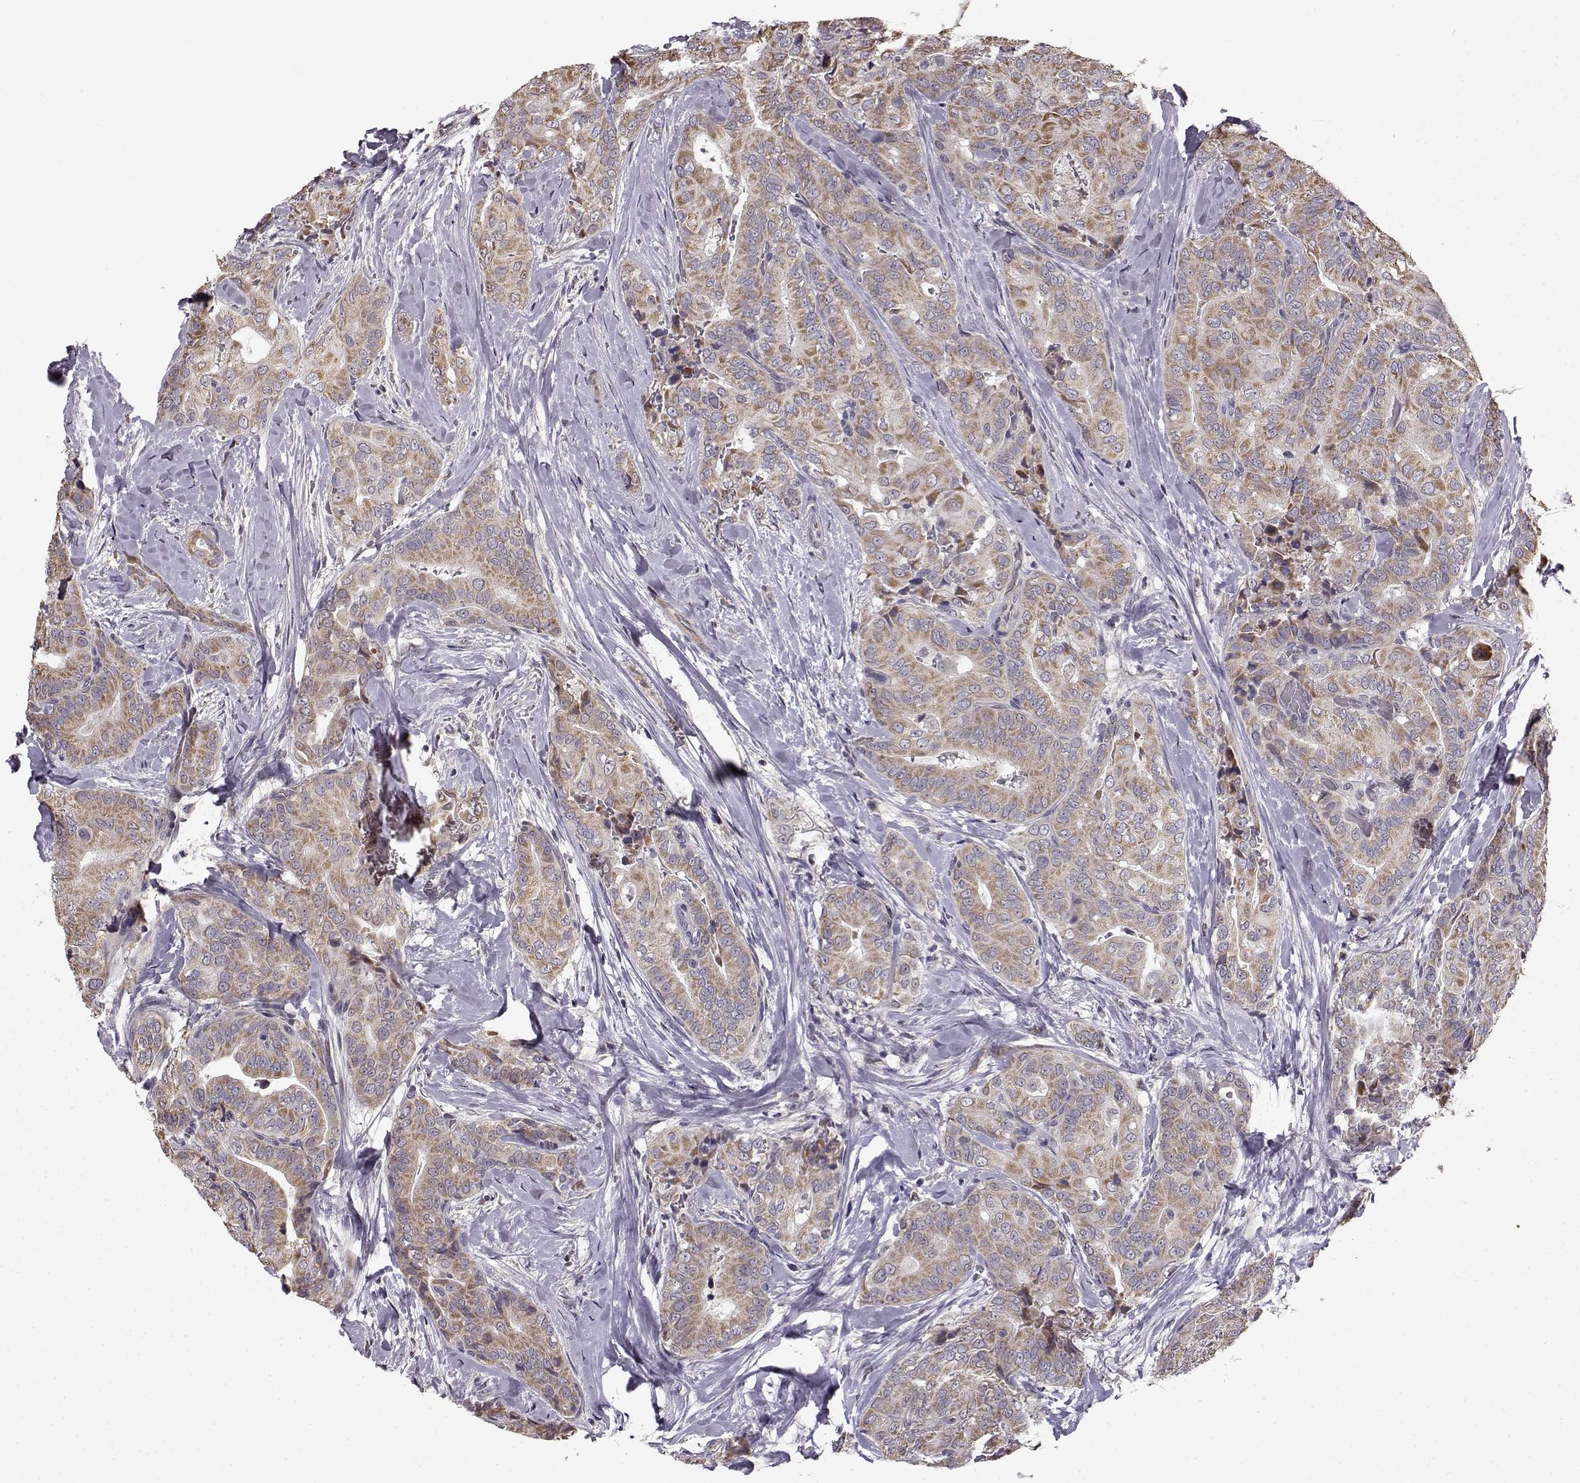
{"staining": {"intensity": "weak", "quantity": ">75%", "location": "cytoplasmic/membranous"}, "tissue": "thyroid cancer", "cell_type": "Tumor cells", "image_type": "cancer", "snomed": [{"axis": "morphology", "description": "Papillary adenocarcinoma, NOS"}, {"axis": "topography", "description": "Thyroid gland"}], "caption": "A micrograph of human thyroid cancer (papillary adenocarcinoma) stained for a protein shows weak cytoplasmic/membranous brown staining in tumor cells.", "gene": "BACH2", "patient": {"sex": "male", "age": 61}}